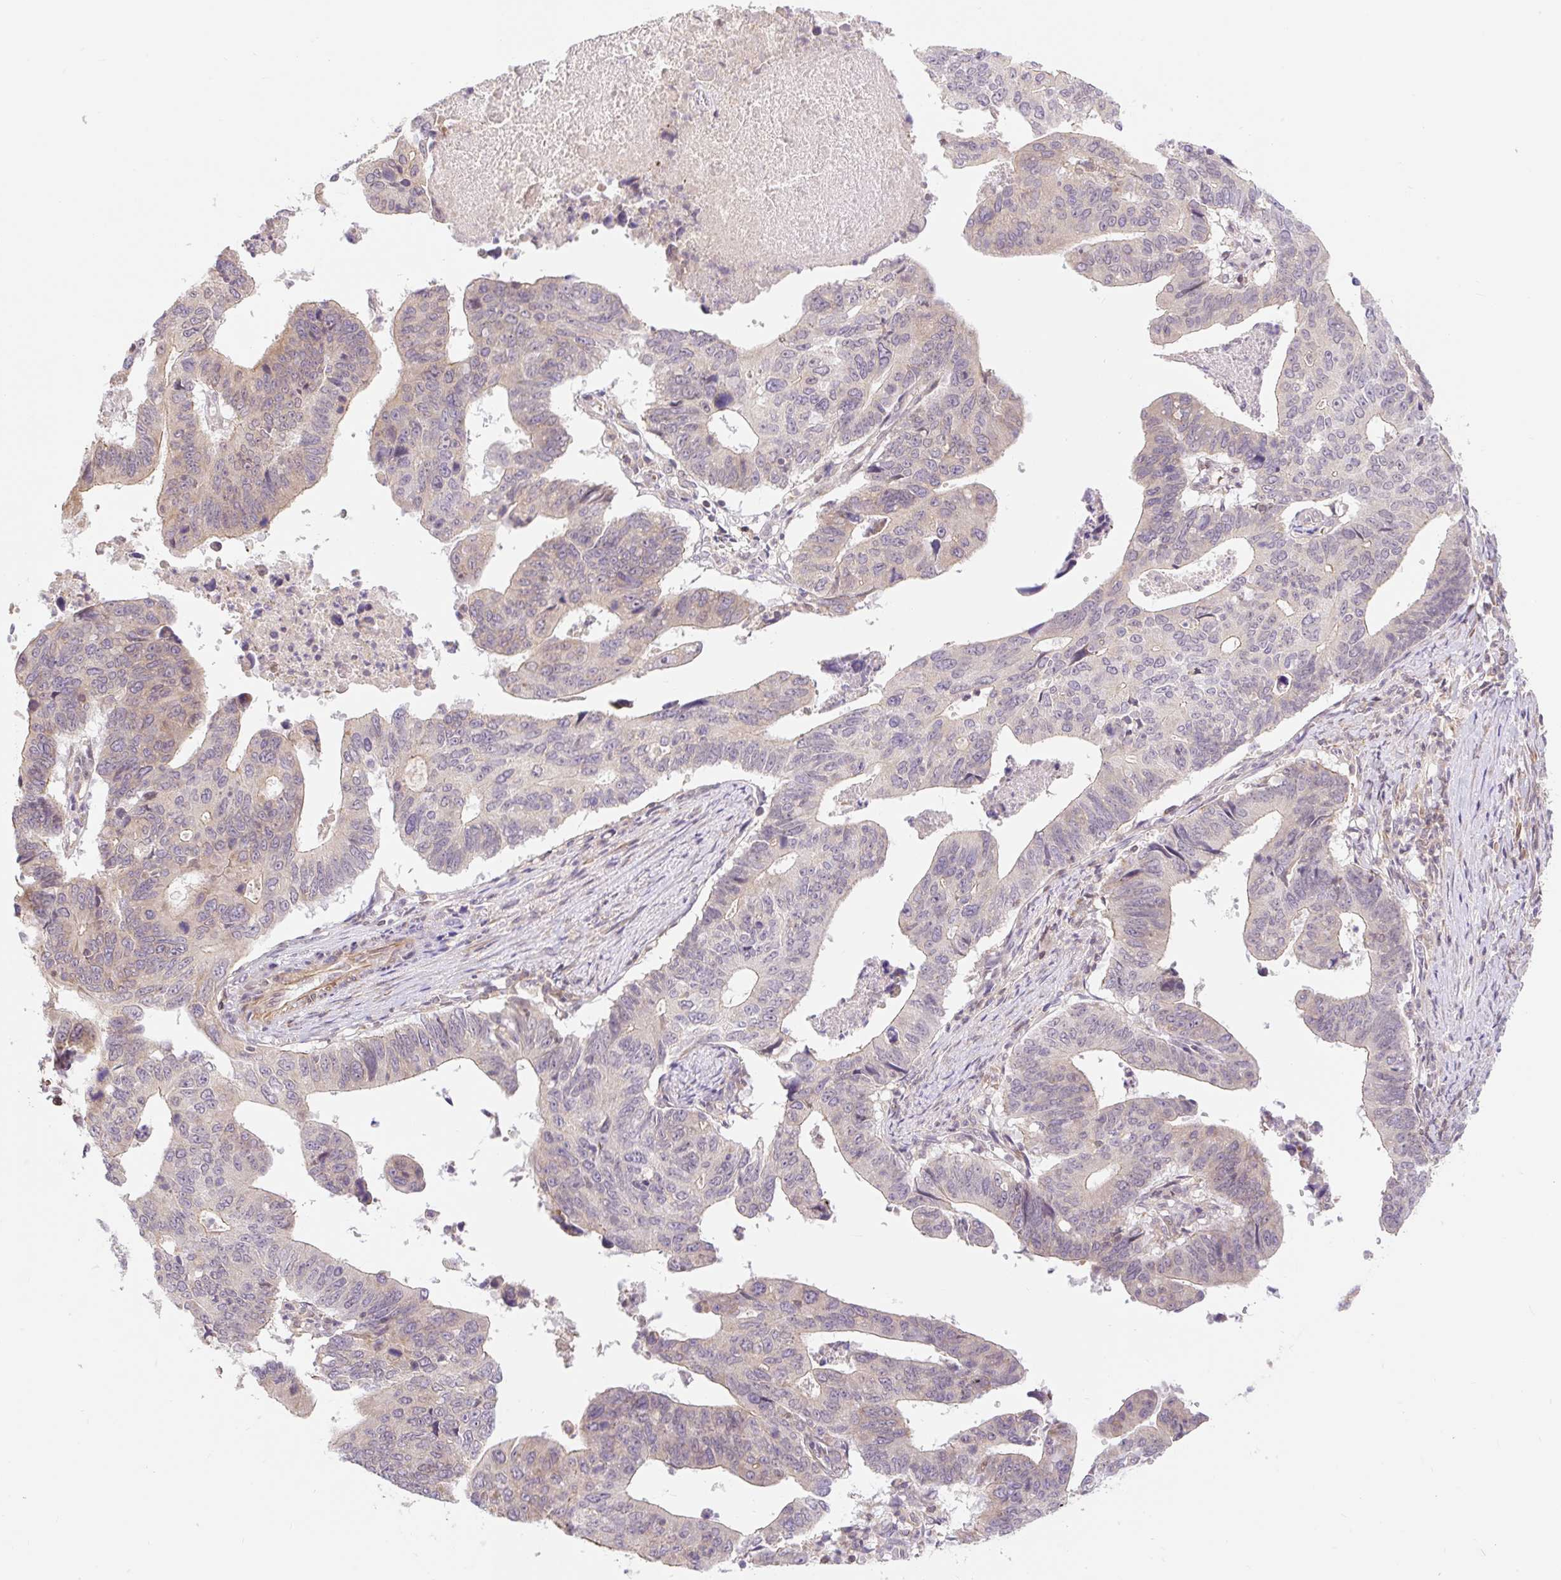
{"staining": {"intensity": "negative", "quantity": "none", "location": "none"}, "tissue": "stomach cancer", "cell_type": "Tumor cells", "image_type": "cancer", "snomed": [{"axis": "morphology", "description": "Adenocarcinoma, NOS"}, {"axis": "topography", "description": "Stomach"}], "caption": "This micrograph is of stomach adenocarcinoma stained with immunohistochemistry (IHC) to label a protein in brown with the nuclei are counter-stained blue. There is no staining in tumor cells.", "gene": "EMC10", "patient": {"sex": "male", "age": 59}}